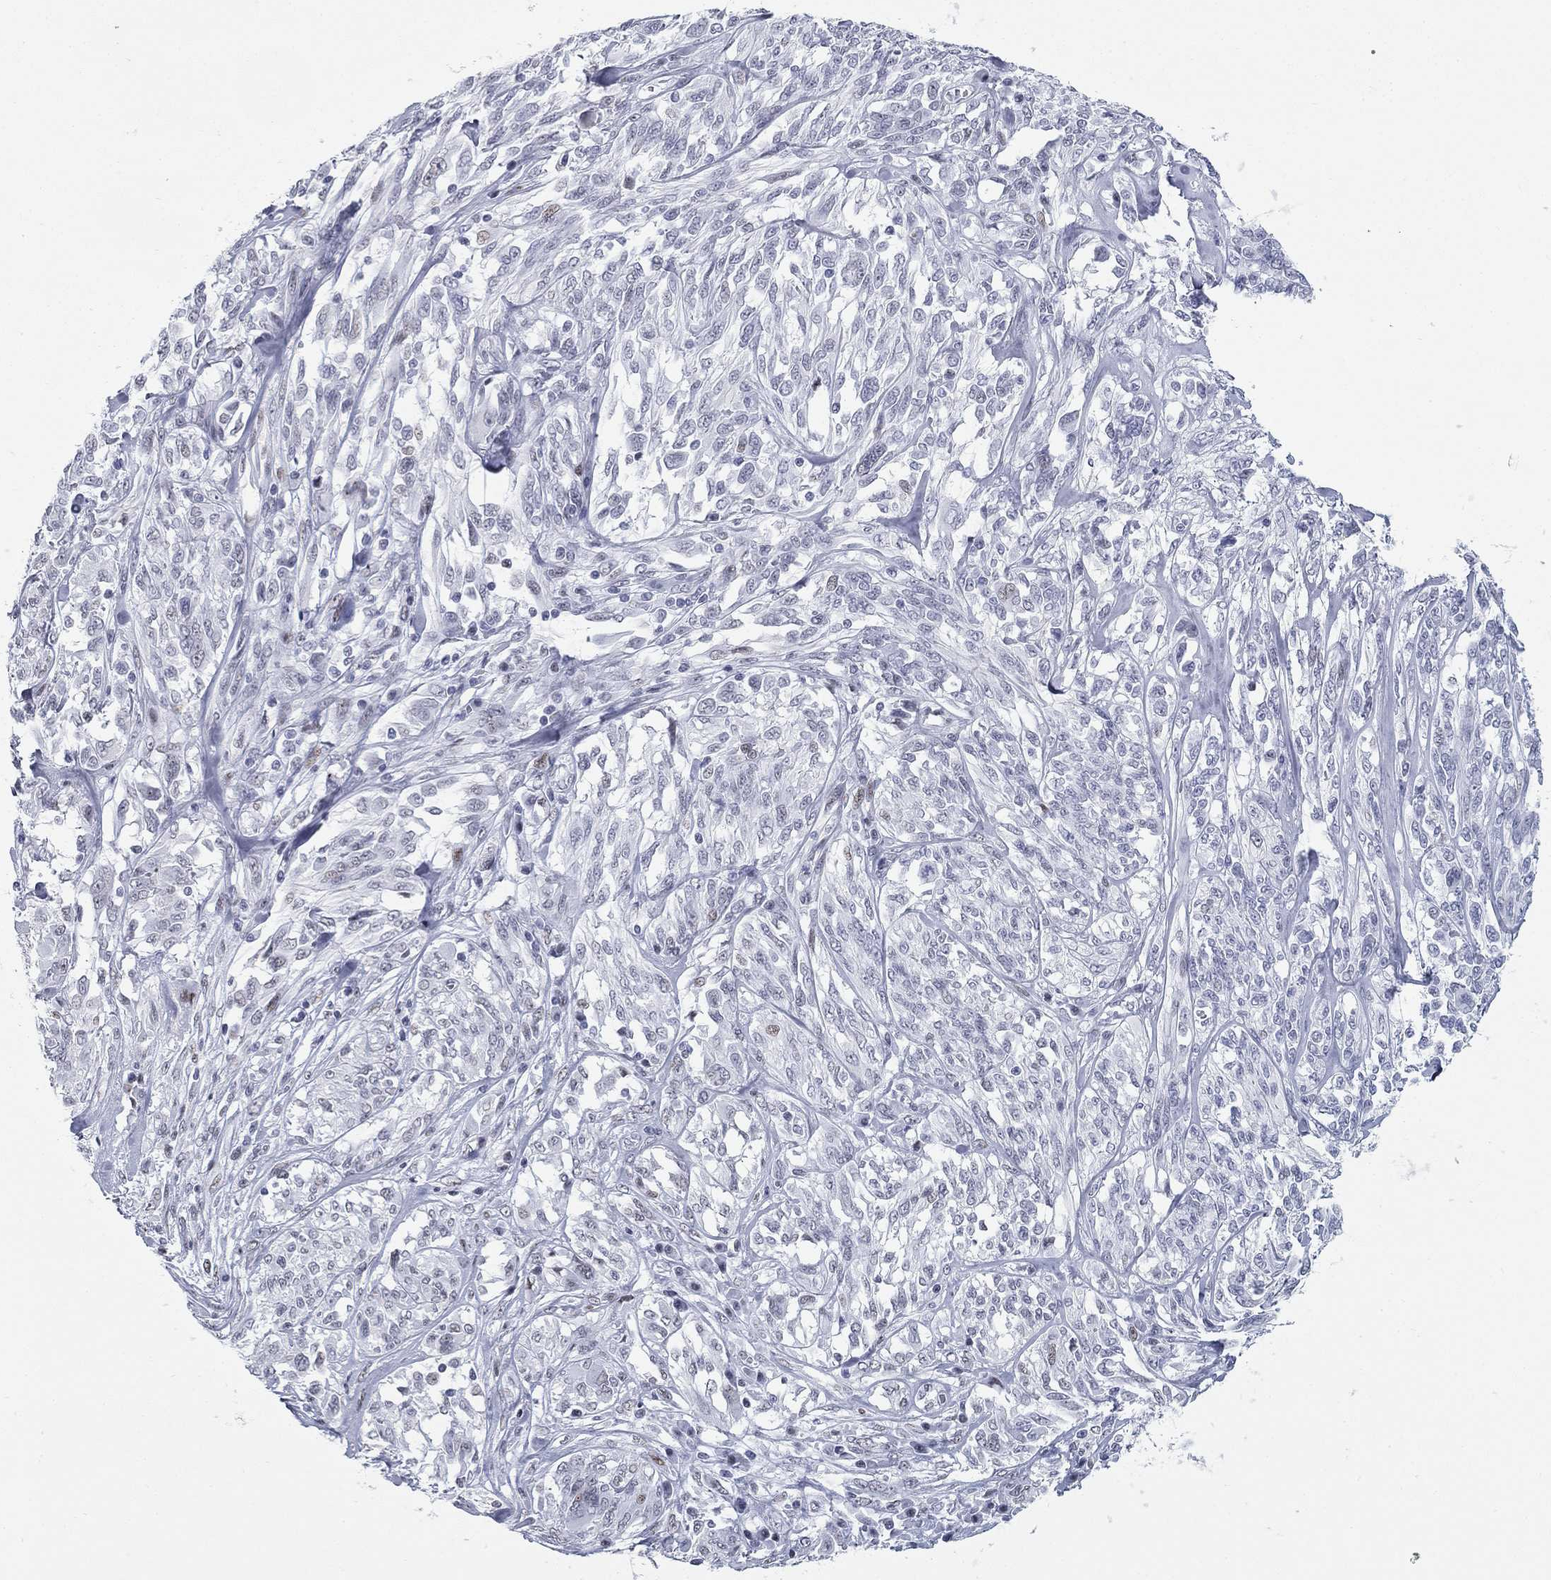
{"staining": {"intensity": "negative", "quantity": "none", "location": "none"}, "tissue": "melanoma", "cell_type": "Tumor cells", "image_type": "cancer", "snomed": [{"axis": "morphology", "description": "Malignant melanoma, NOS"}, {"axis": "topography", "description": "Skin"}], "caption": "Immunohistochemical staining of malignant melanoma shows no significant staining in tumor cells. (DAB (3,3'-diaminobenzidine) IHC with hematoxylin counter stain).", "gene": "ASF1B", "patient": {"sex": "female", "age": 91}}